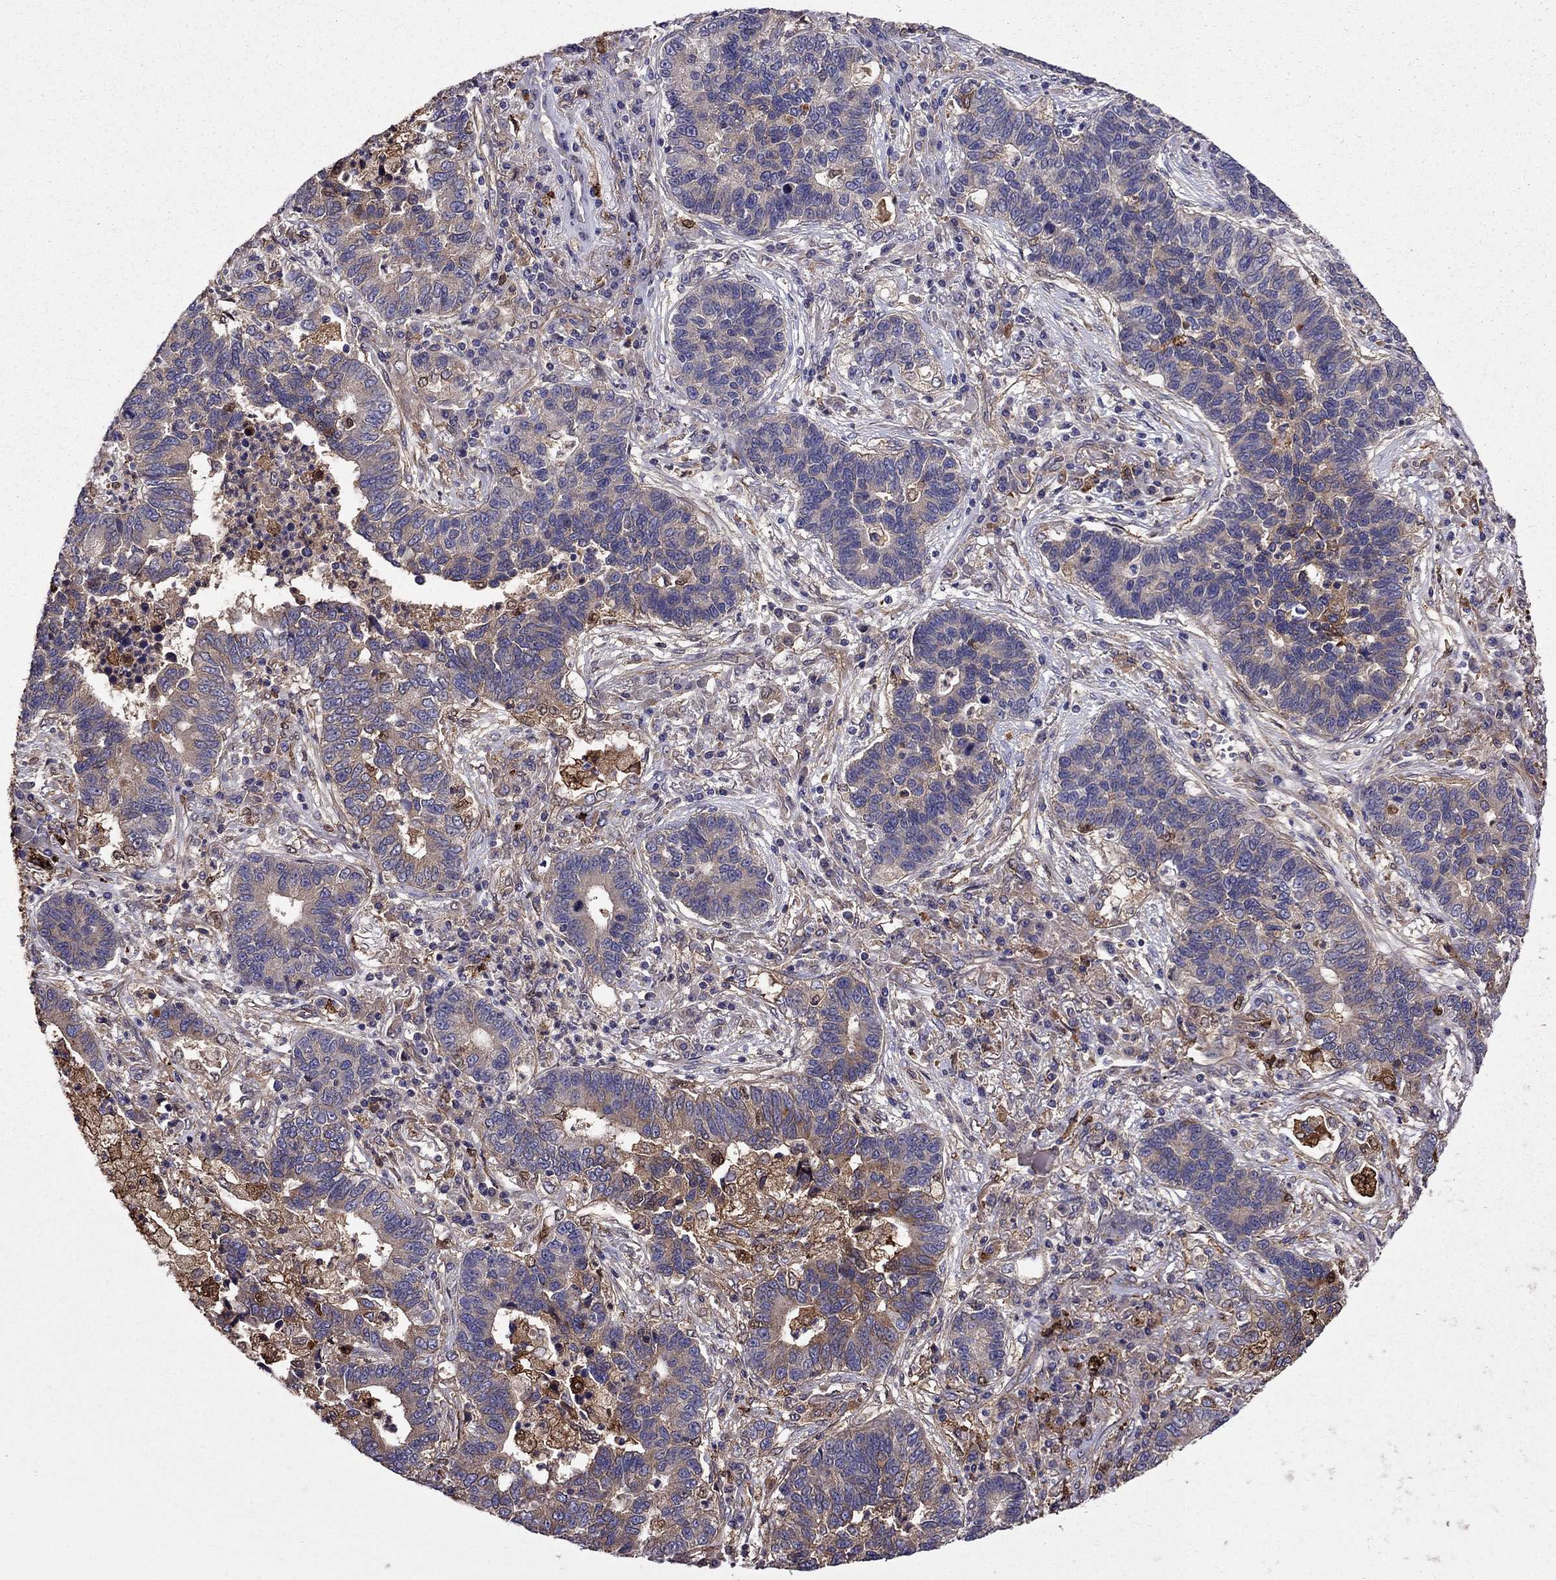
{"staining": {"intensity": "weak", "quantity": "25%-75%", "location": "cytoplasmic/membranous"}, "tissue": "lung cancer", "cell_type": "Tumor cells", "image_type": "cancer", "snomed": [{"axis": "morphology", "description": "Adenocarcinoma, NOS"}, {"axis": "topography", "description": "Lung"}], "caption": "Brown immunohistochemical staining in human lung adenocarcinoma demonstrates weak cytoplasmic/membranous staining in about 25%-75% of tumor cells. (Stains: DAB in brown, nuclei in blue, Microscopy: brightfield microscopy at high magnification).", "gene": "ITGB1", "patient": {"sex": "female", "age": 57}}